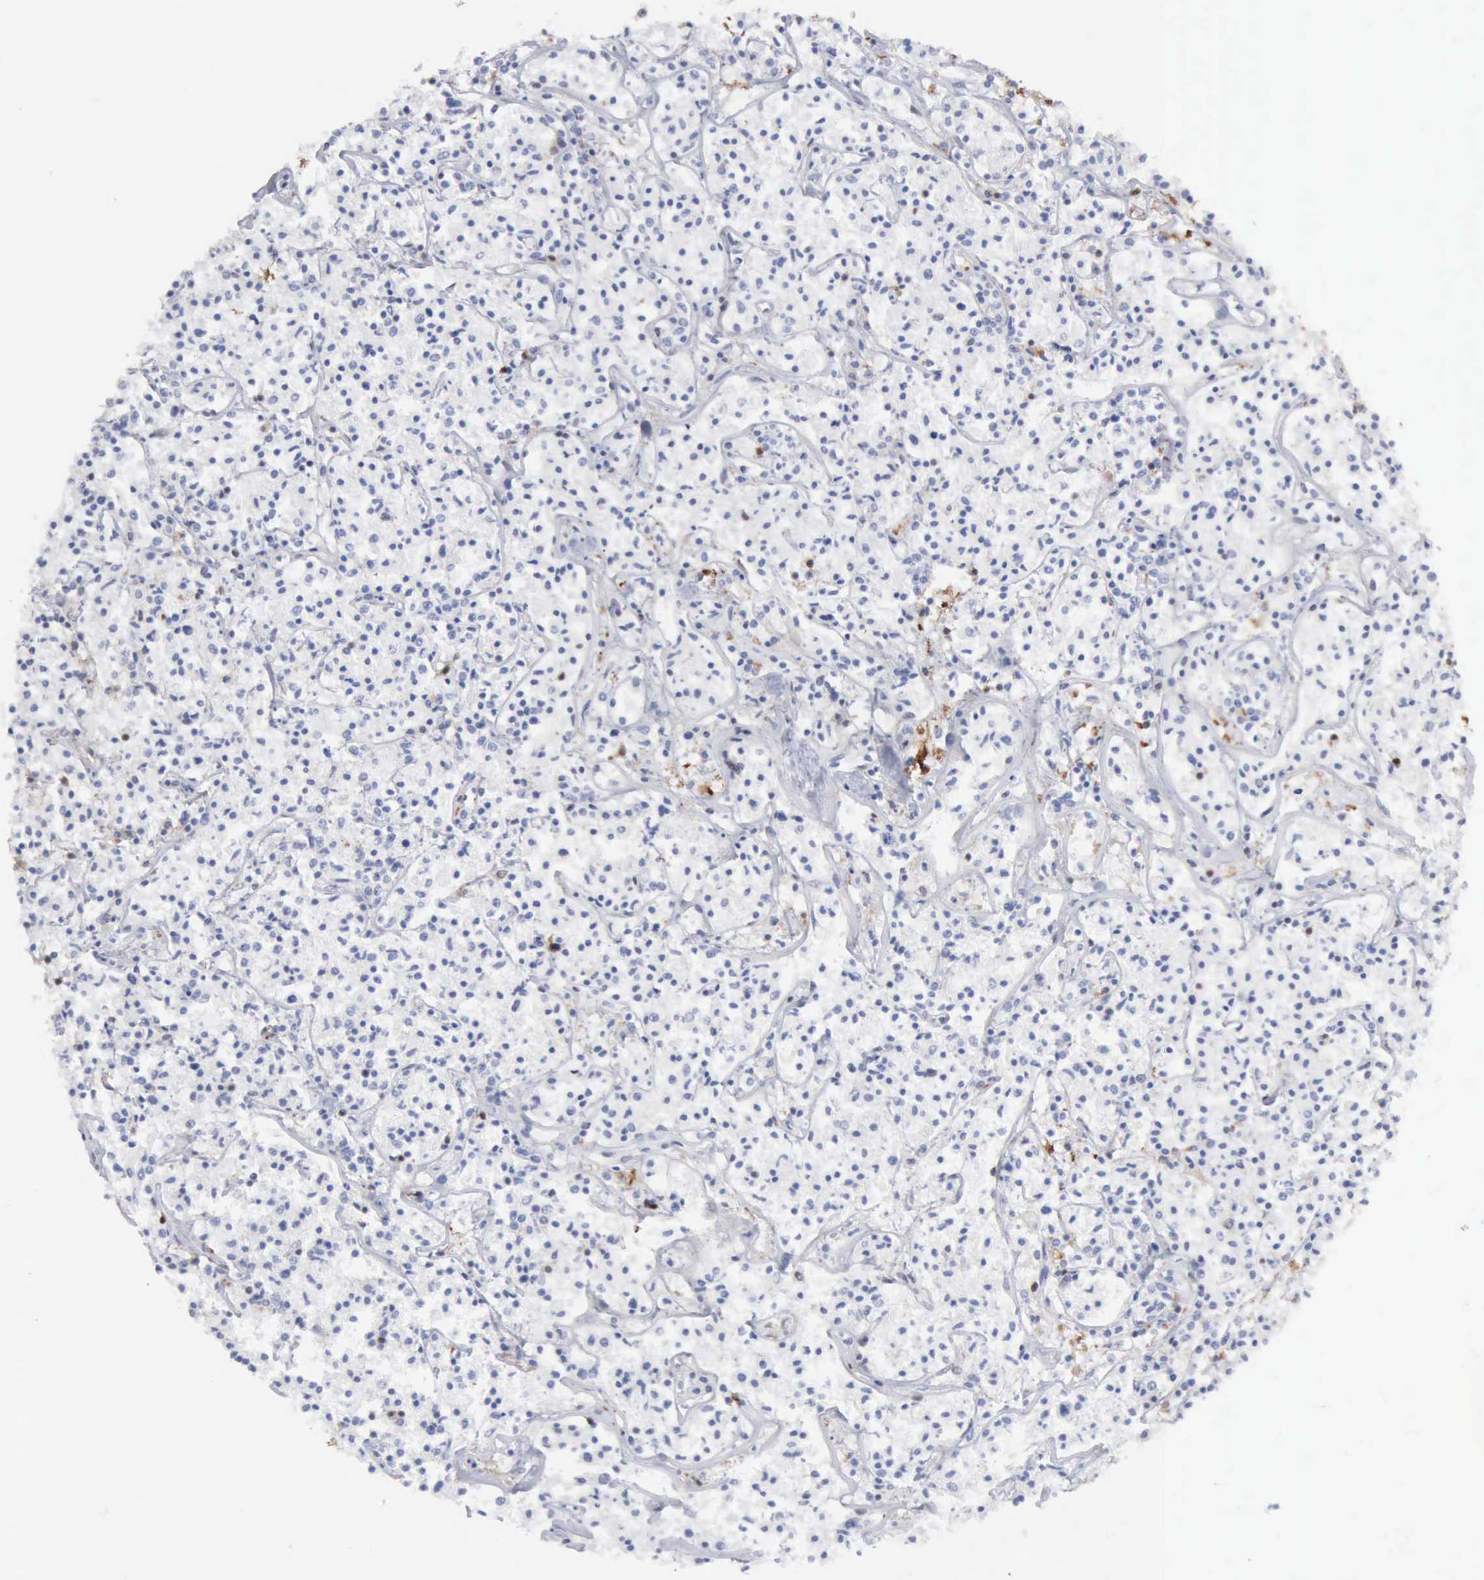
{"staining": {"intensity": "negative", "quantity": "none", "location": "none"}, "tissue": "lymphoma", "cell_type": "Tumor cells", "image_type": "cancer", "snomed": [{"axis": "morphology", "description": "Malignant lymphoma, non-Hodgkin's type, Low grade"}, {"axis": "topography", "description": "Small intestine"}], "caption": "Lymphoma stained for a protein using immunohistochemistry (IHC) demonstrates no expression tumor cells.", "gene": "STAT1", "patient": {"sex": "female", "age": 59}}